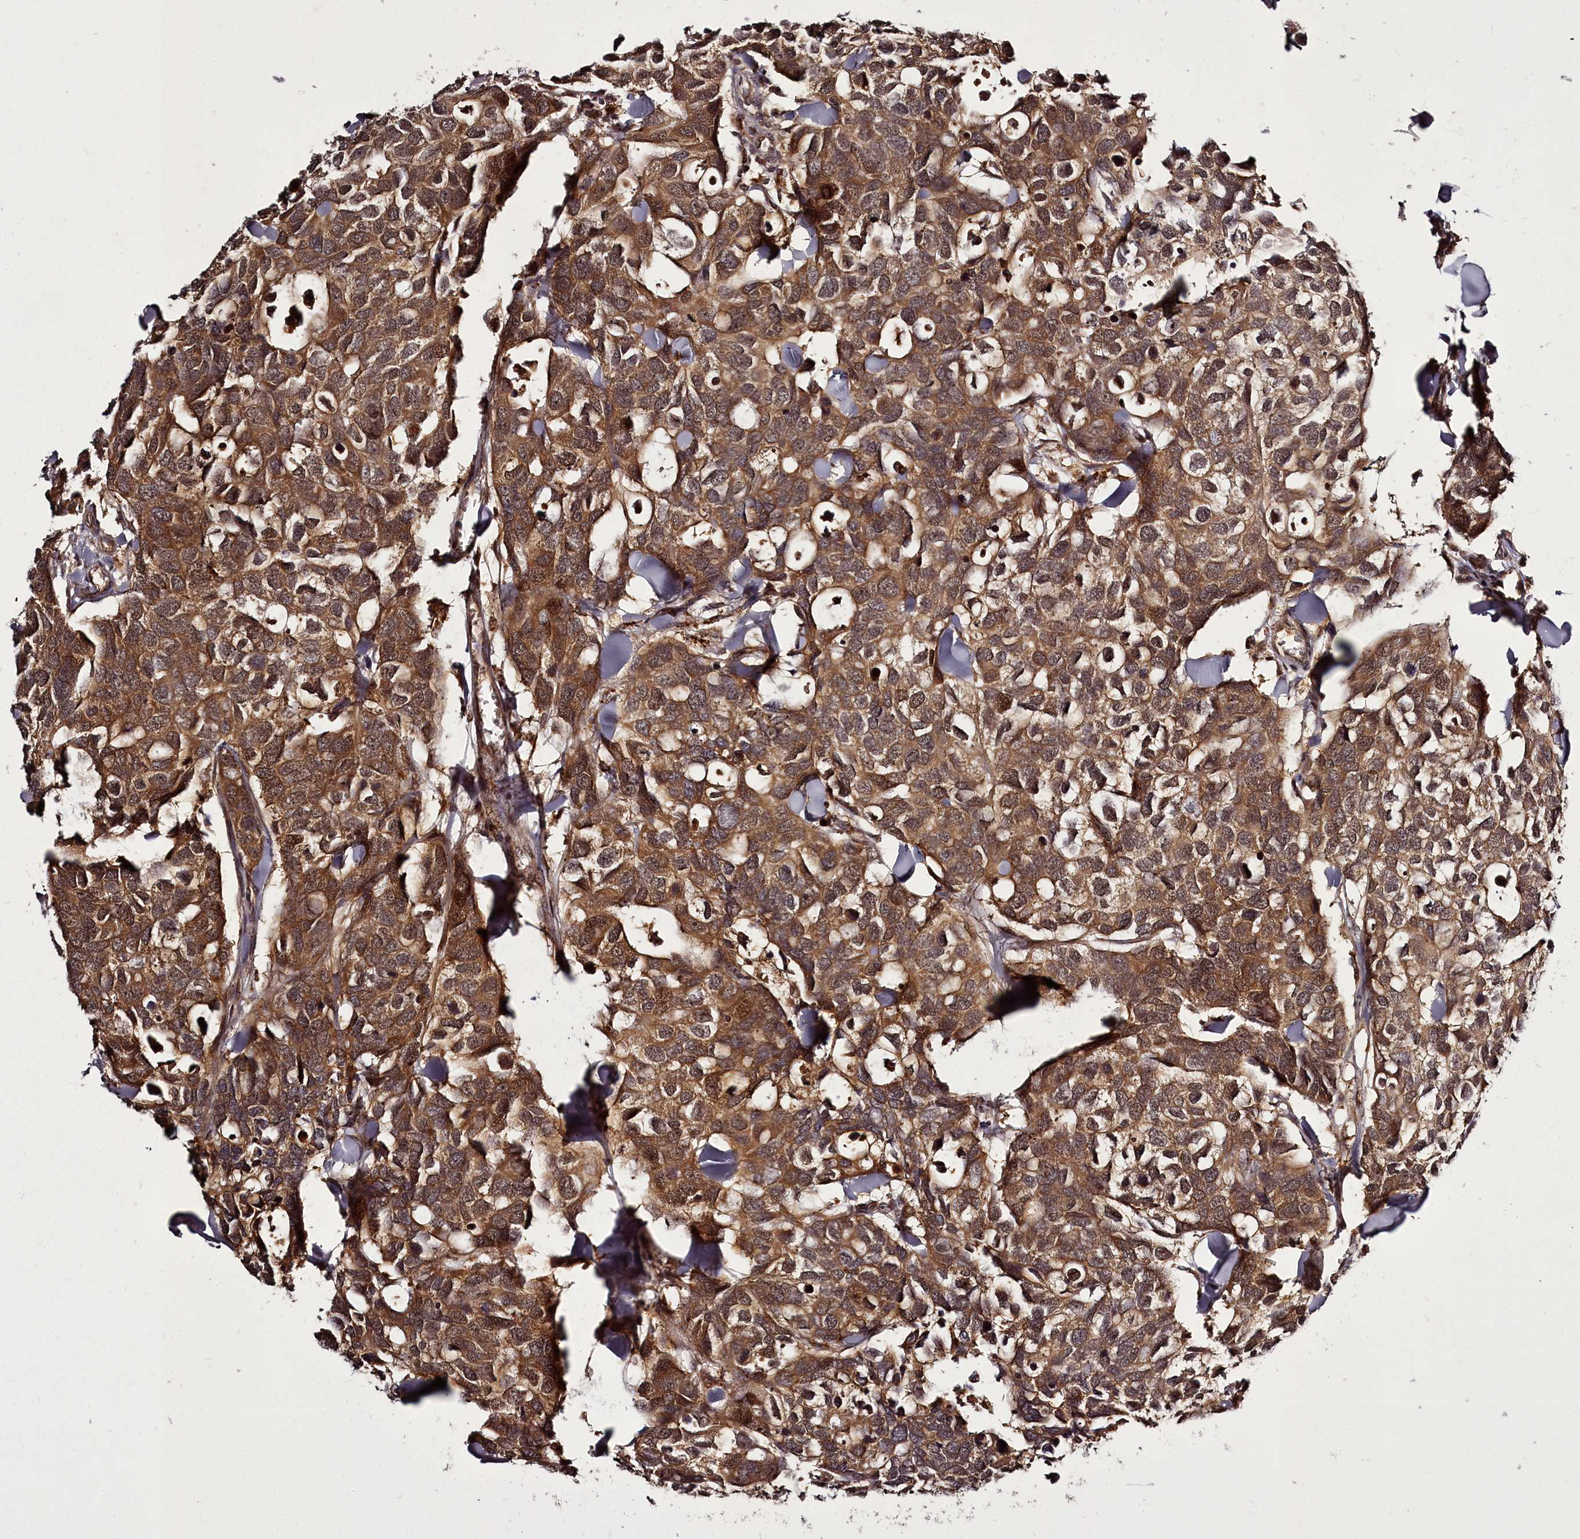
{"staining": {"intensity": "moderate", "quantity": ">75%", "location": "cytoplasmic/membranous,nuclear"}, "tissue": "breast cancer", "cell_type": "Tumor cells", "image_type": "cancer", "snomed": [{"axis": "morphology", "description": "Duct carcinoma"}, {"axis": "topography", "description": "Breast"}], "caption": "DAB (3,3'-diaminobenzidine) immunohistochemical staining of human breast cancer exhibits moderate cytoplasmic/membranous and nuclear protein expression in approximately >75% of tumor cells.", "gene": "PCBP2", "patient": {"sex": "female", "age": 83}}